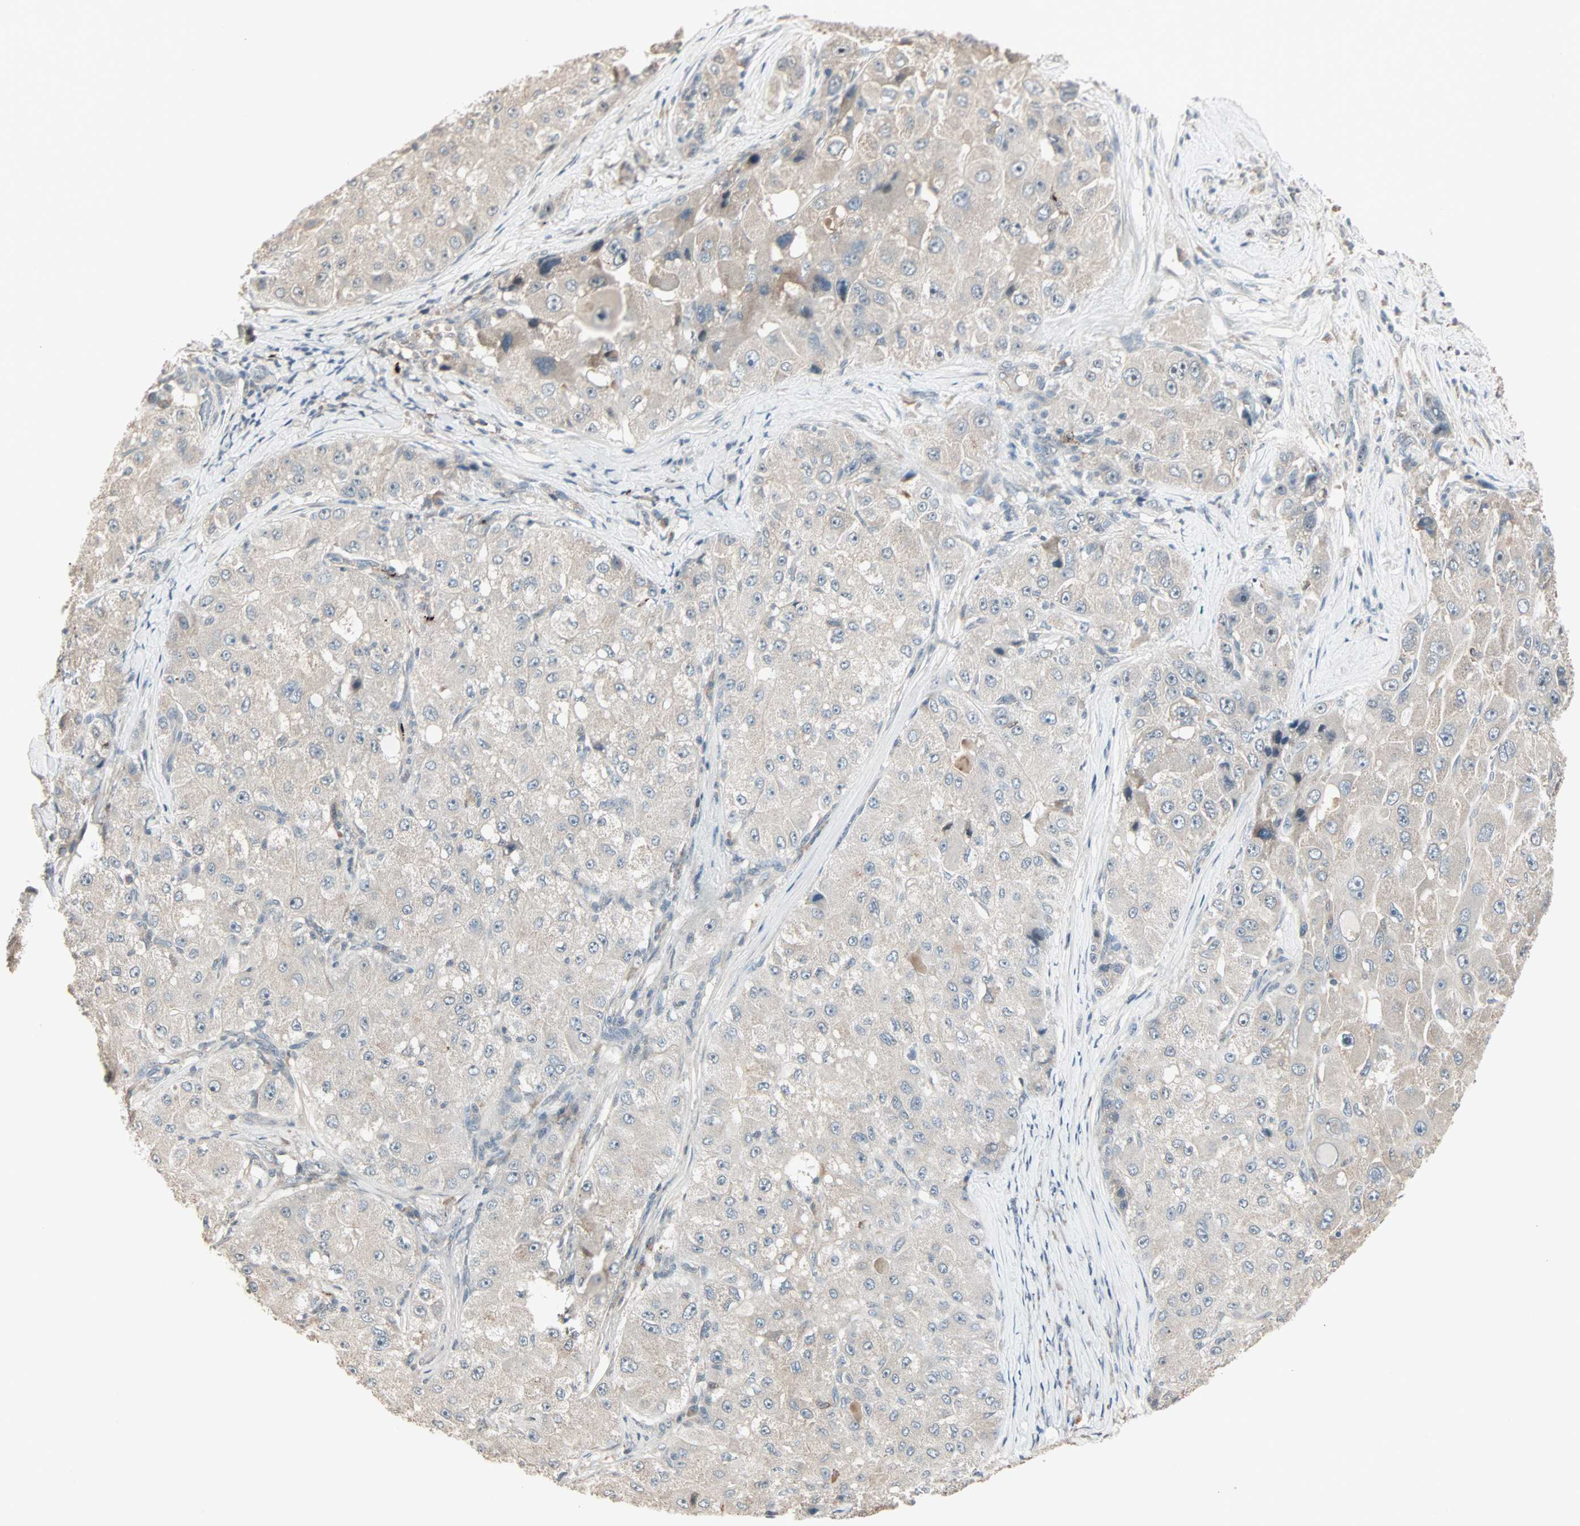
{"staining": {"intensity": "weak", "quantity": ">75%", "location": "cytoplasmic/membranous,nuclear"}, "tissue": "liver cancer", "cell_type": "Tumor cells", "image_type": "cancer", "snomed": [{"axis": "morphology", "description": "Carcinoma, Hepatocellular, NOS"}, {"axis": "topography", "description": "Liver"}], "caption": "Liver cancer stained with immunohistochemistry exhibits weak cytoplasmic/membranous and nuclear staining in approximately >75% of tumor cells.", "gene": "KDM4A", "patient": {"sex": "male", "age": 80}}